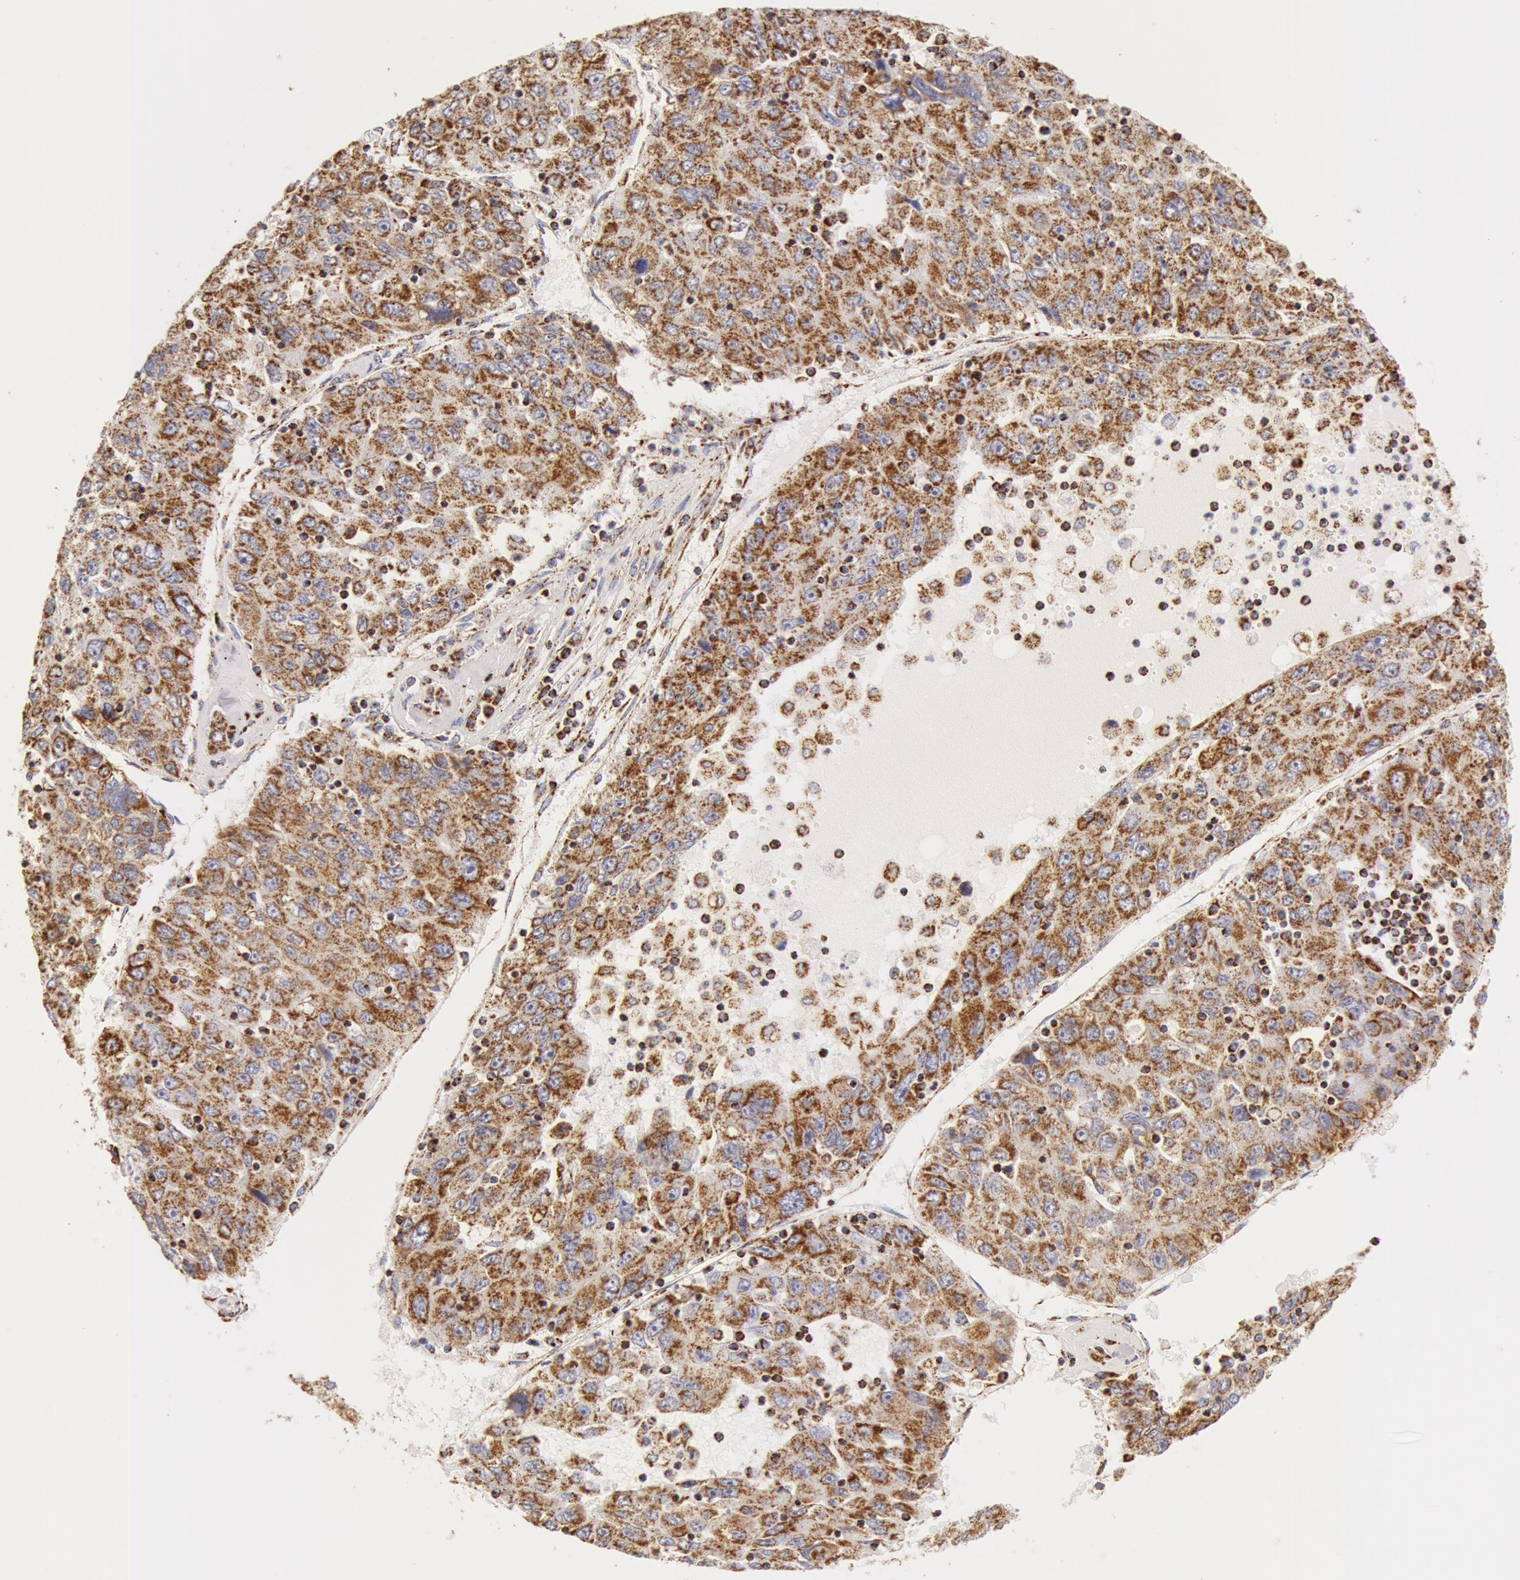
{"staining": {"intensity": "moderate", "quantity": ">75%", "location": "cytoplasmic/membranous"}, "tissue": "liver cancer", "cell_type": "Tumor cells", "image_type": "cancer", "snomed": [{"axis": "morphology", "description": "Carcinoma, Hepatocellular, NOS"}, {"axis": "topography", "description": "Liver"}], "caption": "Moderate cytoplasmic/membranous protein expression is appreciated in approximately >75% of tumor cells in liver cancer (hepatocellular carcinoma).", "gene": "ATP5F1B", "patient": {"sex": "male", "age": 49}}